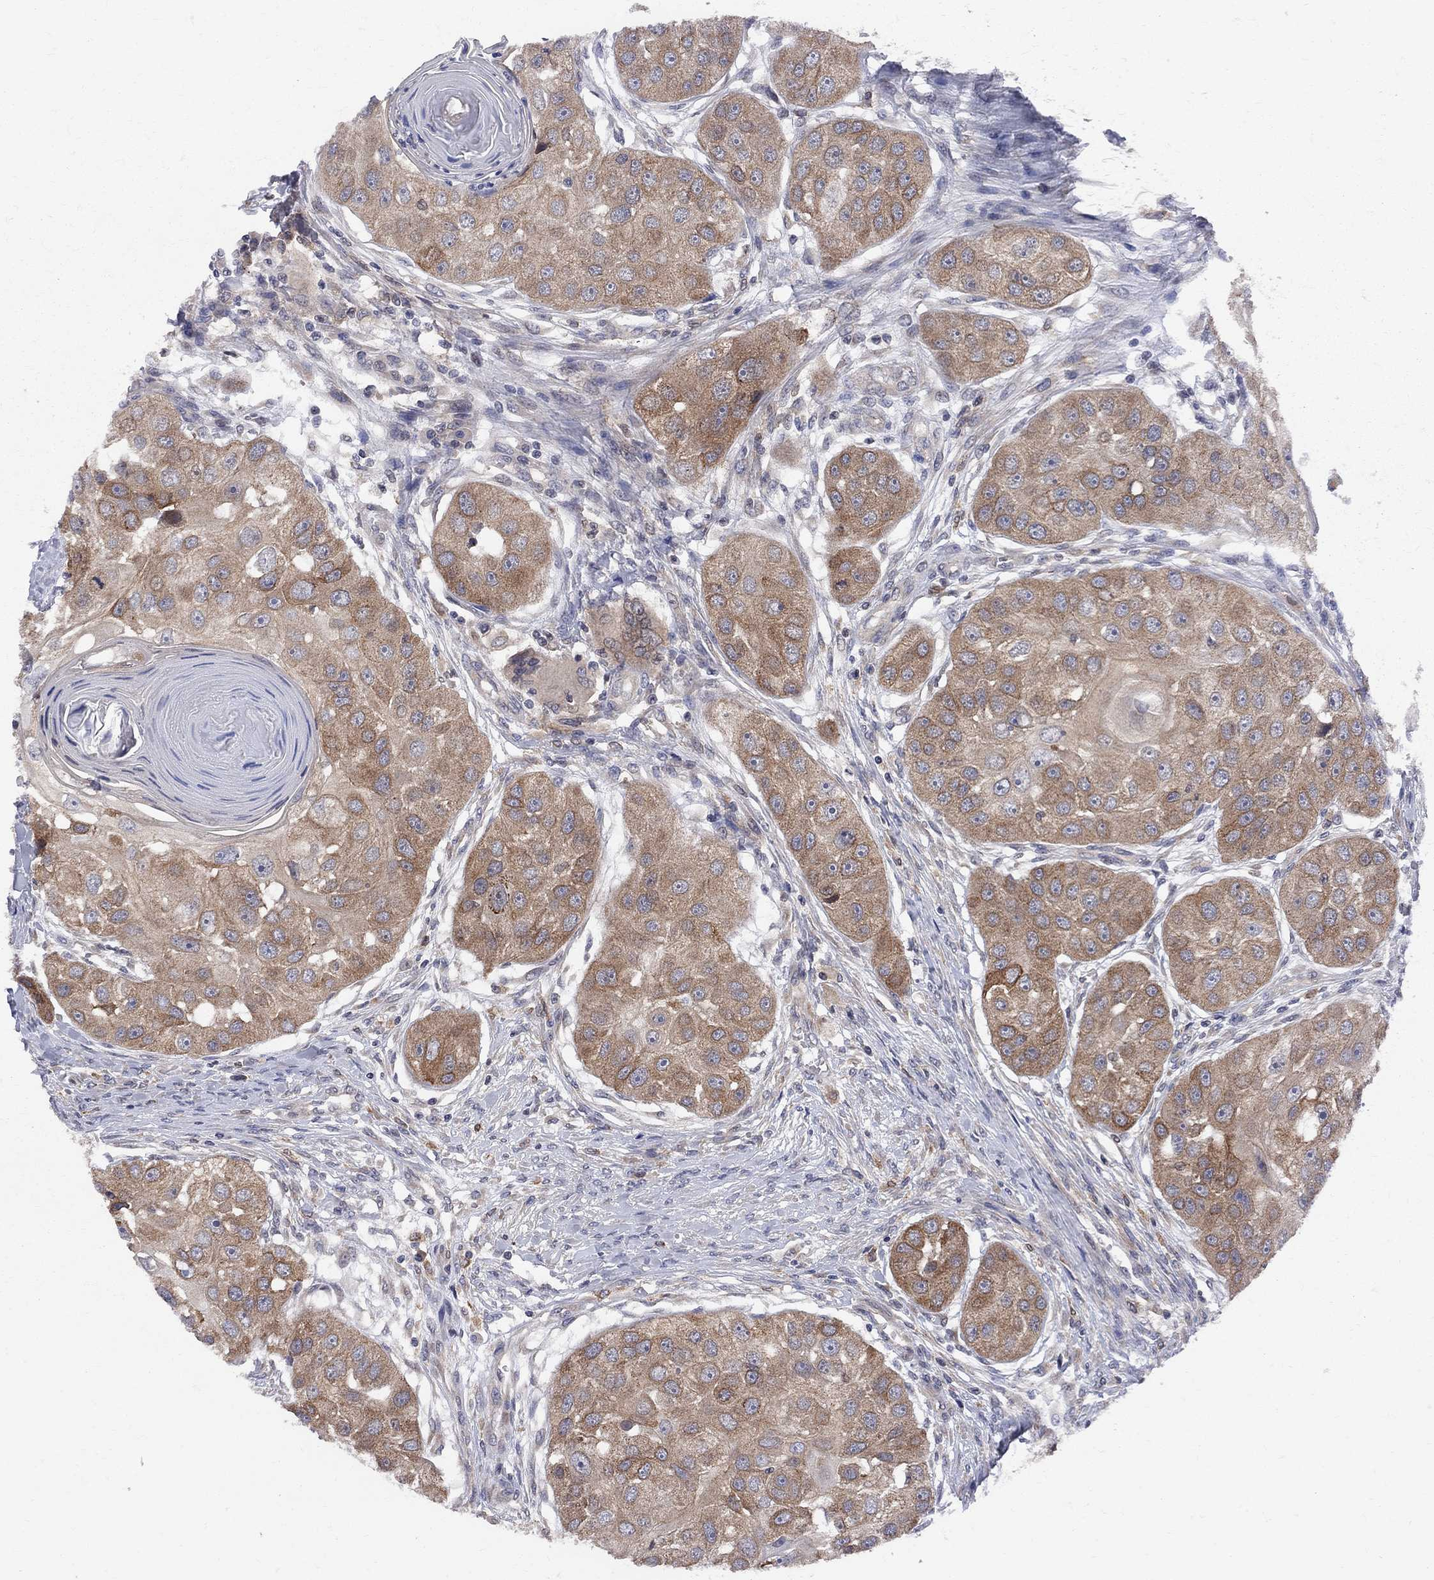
{"staining": {"intensity": "moderate", "quantity": ">75%", "location": "cytoplasmic/membranous"}, "tissue": "head and neck cancer", "cell_type": "Tumor cells", "image_type": "cancer", "snomed": [{"axis": "morphology", "description": "Normal tissue, NOS"}, {"axis": "morphology", "description": "Squamous cell carcinoma, NOS"}, {"axis": "topography", "description": "Skeletal muscle"}, {"axis": "topography", "description": "Head-Neck"}], "caption": "The histopathology image displays a brown stain indicating the presence of a protein in the cytoplasmic/membranous of tumor cells in head and neck cancer. The staining is performed using DAB brown chromogen to label protein expression. The nuclei are counter-stained blue using hematoxylin.", "gene": "CNOT11", "patient": {"sex": "male", "age": 51}}